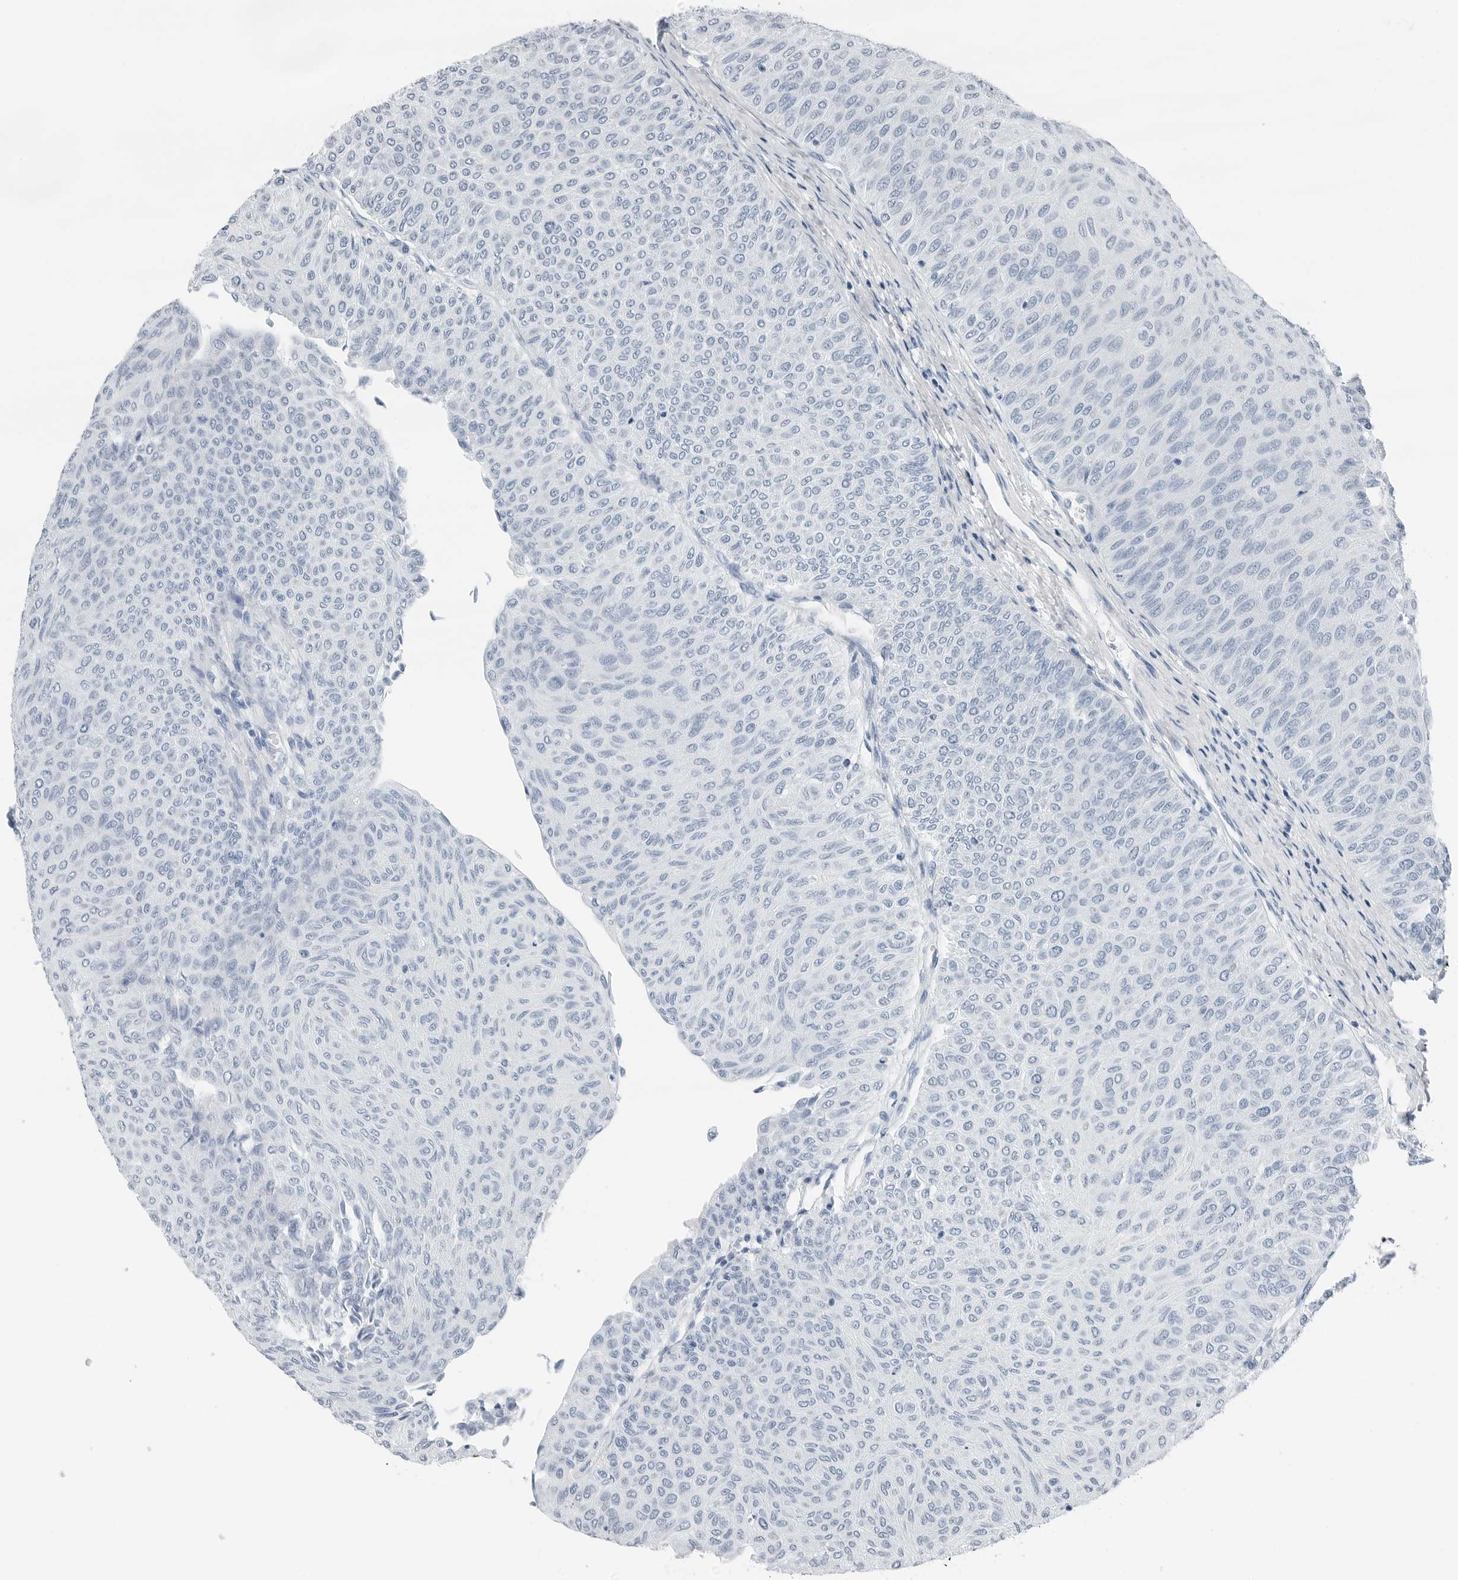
{"staining": {"intensity": "negative", "quantity": "none", "location": "none"}, "tissue": "urothelial cancer", "cell_type": "Tumor cells", "image_type": "cancer", "snomed": [{"axis": "morphology", "description": "Urothelial carcinoma, Low grade"}, {"axis": "topography", "description": "Urinary bladder"}], "caption": "The image exhibits no significant expression in tumor cells of urothelial cancer.", "gene": "SLPI", "patient": {"sex": "male", "age": 78}}